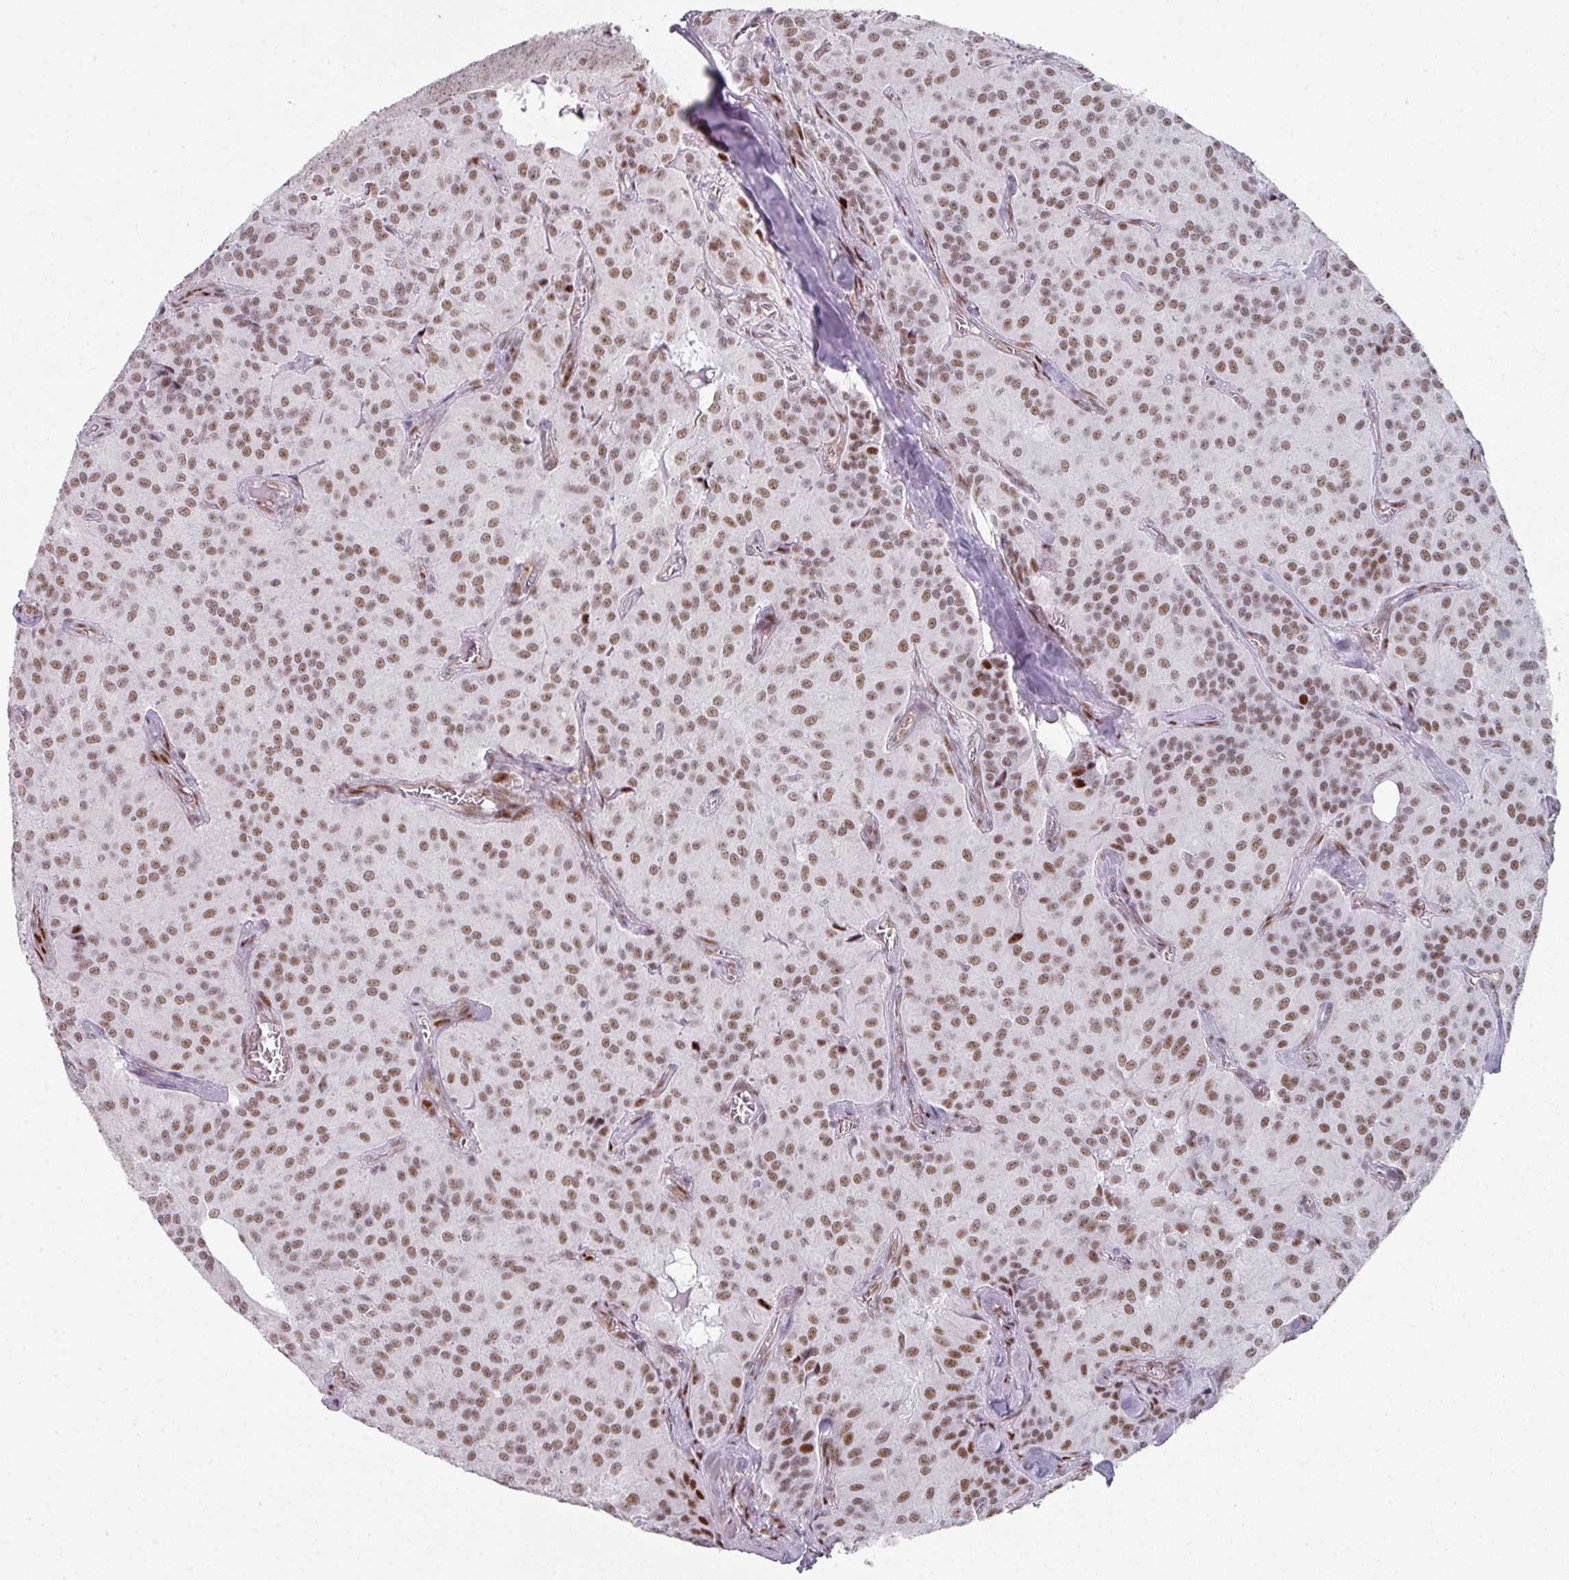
{"staining": {"intensity": "moderate", "quantity": ">75%", "location": "nuclear"}, "tissue": "glioma", "cell_type": "Tumor cells", "image_type": "cancer", "snomed": [{"axis": "morphology", "description": "Glioma, malignant, Low grade"}, {"axis": "topography", "description": "Brain"}], "caption": "Immunohistochemical staining of low-grade glioma (malignant) shows medium levels of moderate nuclear expression in approximately >75% of tumor cells. Immunohistochemistry stains the protein in brown and the nuclei are stained blue.", "gene": "SF3B5", "patient": {"sex": "male", "age": 42}}